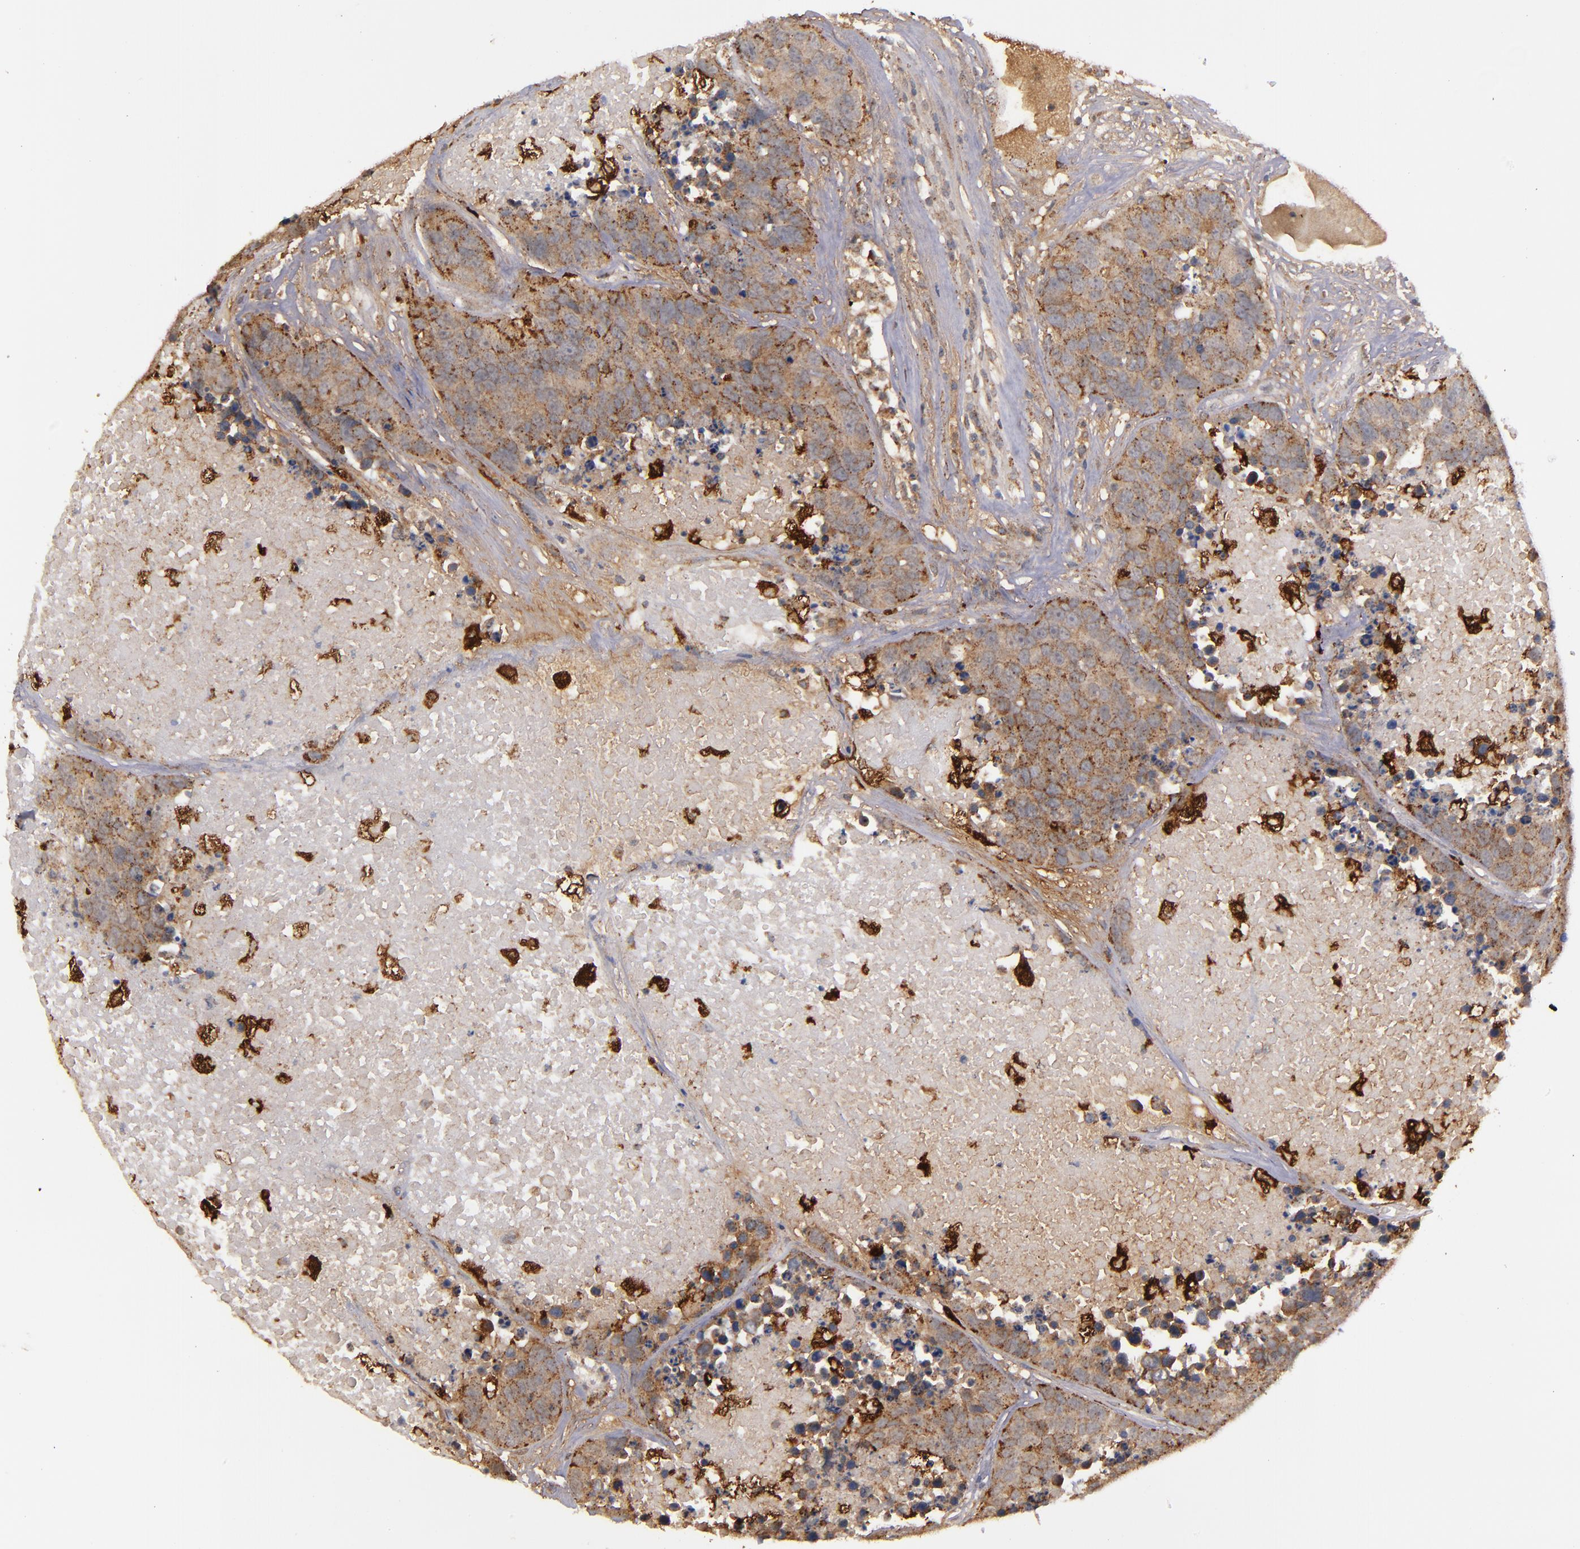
{"staining": {"intensity": "moderate", "quantity": ">75%", "location": "cytoplasmic/membranous"}, "tissue": "carcinoid", "cell_type": "Tumor cells", "image_type": "cancer", "snomed": [{"axis": "morphology", "description": "Carcinoid, malignant, NOS"}, {"axis": "topography", "description": "Lung"}], "caption": "Malignant carcinoid tissue shows moderate cytoplasmic/membranous staining in about >75% of tumor cells, visualized by immunohistochemistry.", "gene": "ZFYVE1", "patient": {"sex": "male", "age": 60}}